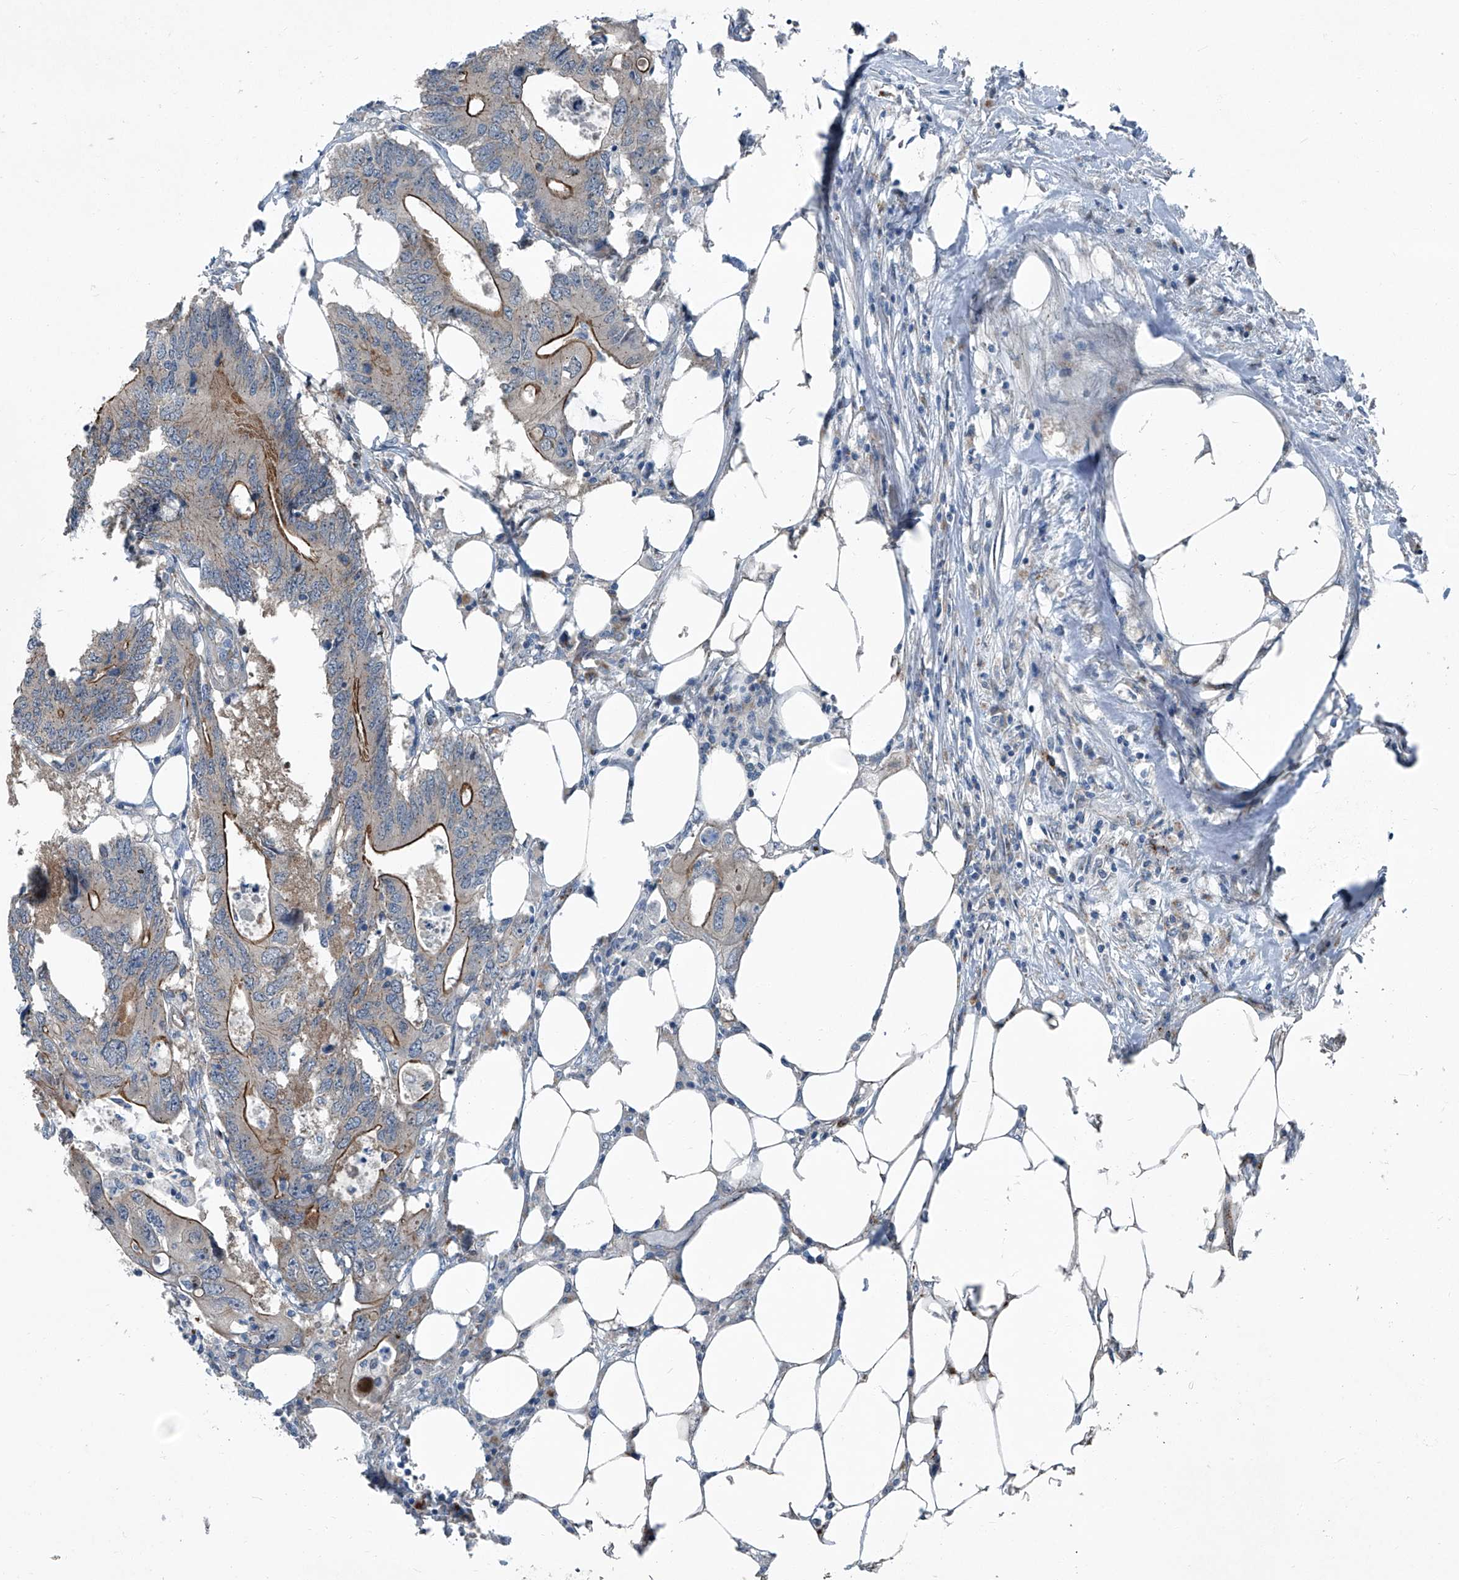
{"staining": {"intensity": "moderate", "quantity": "25%-75%", "location": "cytoplasmic/membranous"}, "tissue": "colorectal cancer", "cell_type": "Tumor cells", "image_type": "cancer", "snomed": [{"axis": "morphology", "description": "Adenocarcinoma, NOS"}, {"axis": "topography", "description": "Colon"}], "caption": "Protein expression analysis of human colorectal adenocarcinoma reveals moderate cytoplasmic/membranous positivity in approximately 25%-75% of tumor cells.", "gene": "SENP2", "patient": {"sex": "male", "age": 71}}